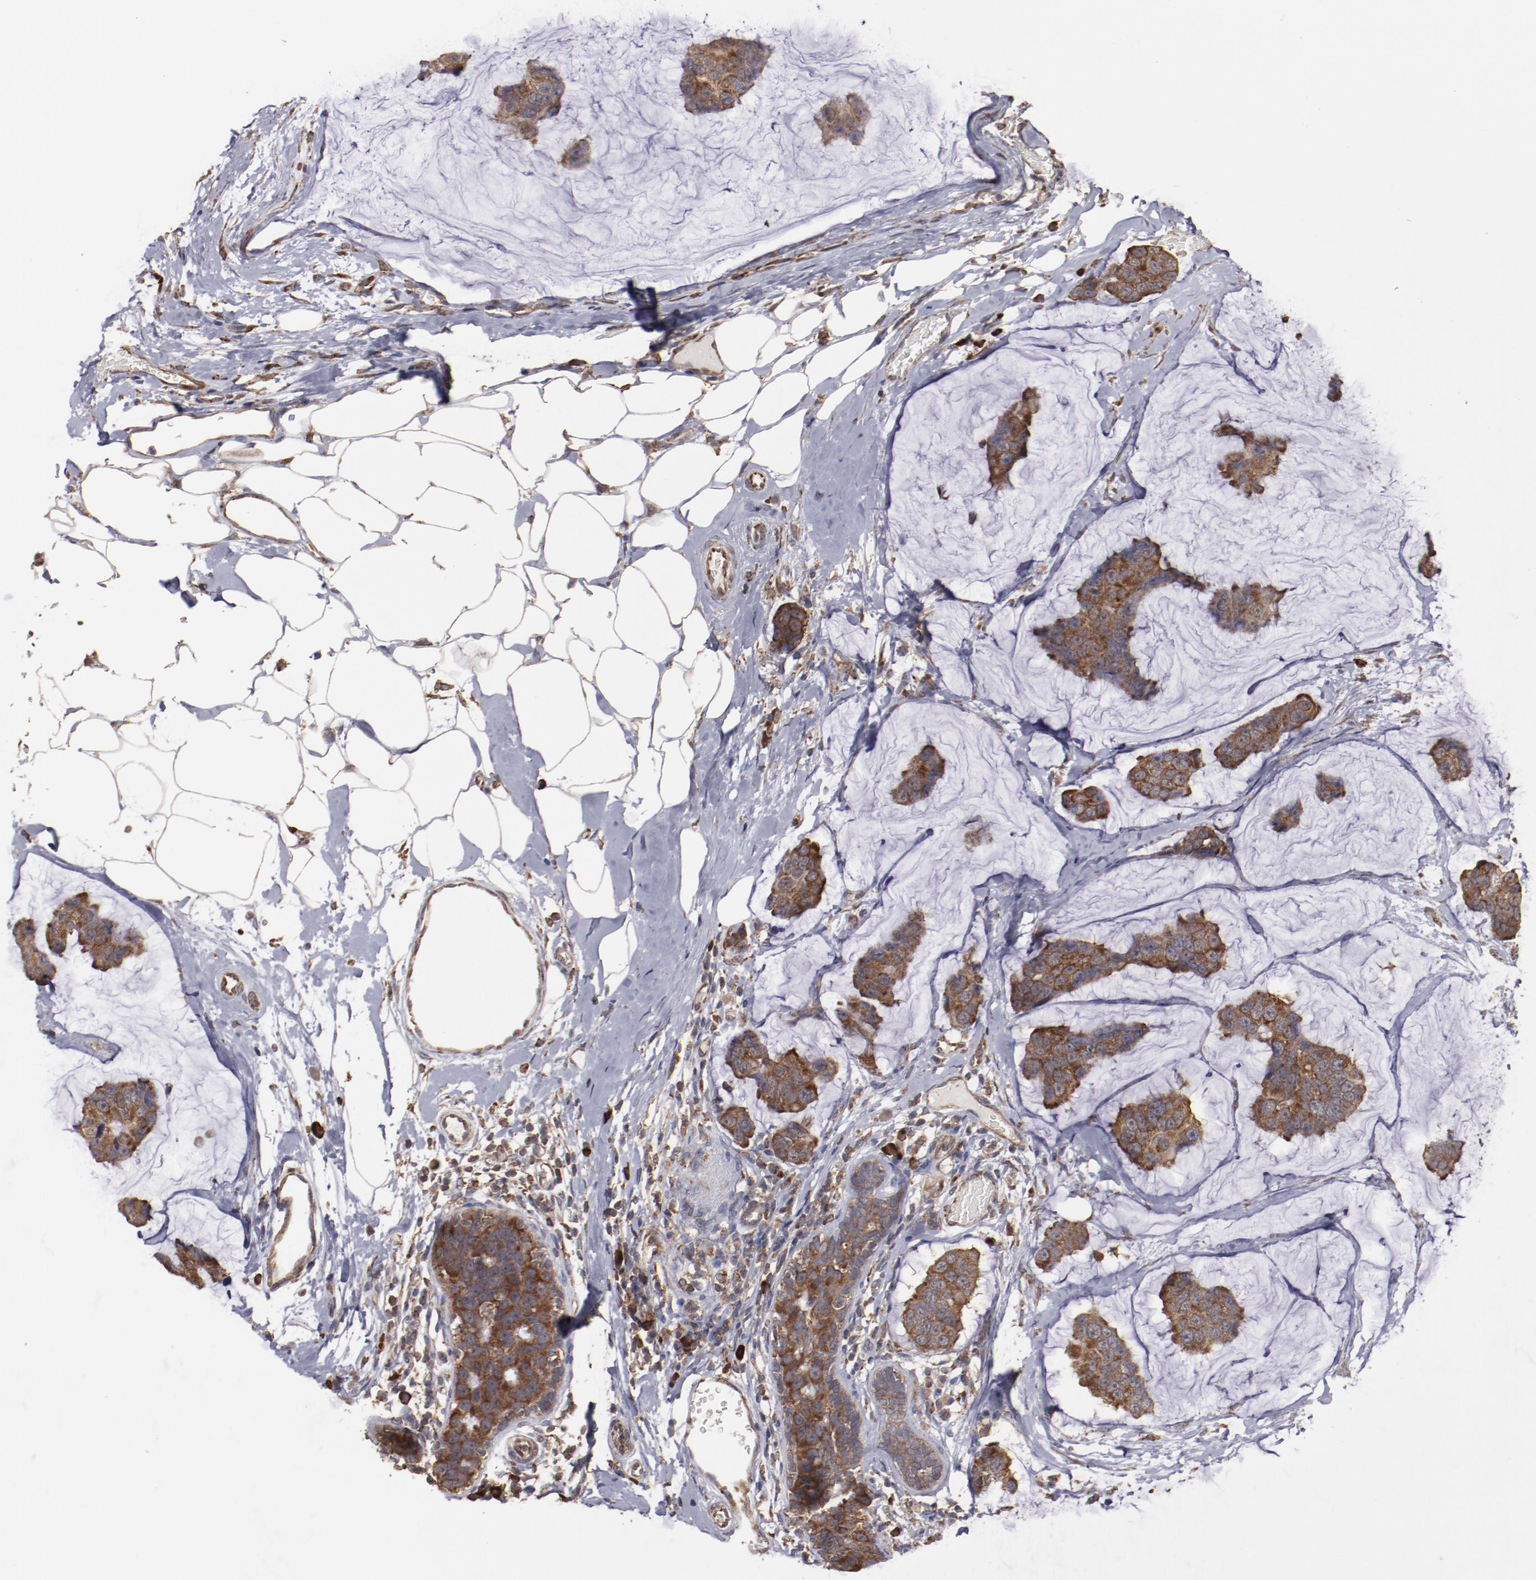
{"staining": {"intensity": "strong", "quantity": ">75%", "location": "cytoplasmic/membranous"}, "tissue": "breast cancer", "cell_type": "Tumor cells", "image_type": "cancer", "snomed": [{"axis": "morphology", "description": "Normal tissue, NOS"}, {"axis": "morphology", "description": "Duct carcinoma"}, {"axis": "topography", "description": "Breast"}], "caption": "Infiltrating ductal carcinoma (breast) stained for a protein displays strong cytoplasmic/membranous positivity in tumor cells.", "gene": "RPS4Y1", "patient": {"sex": "female", "age": 50}}